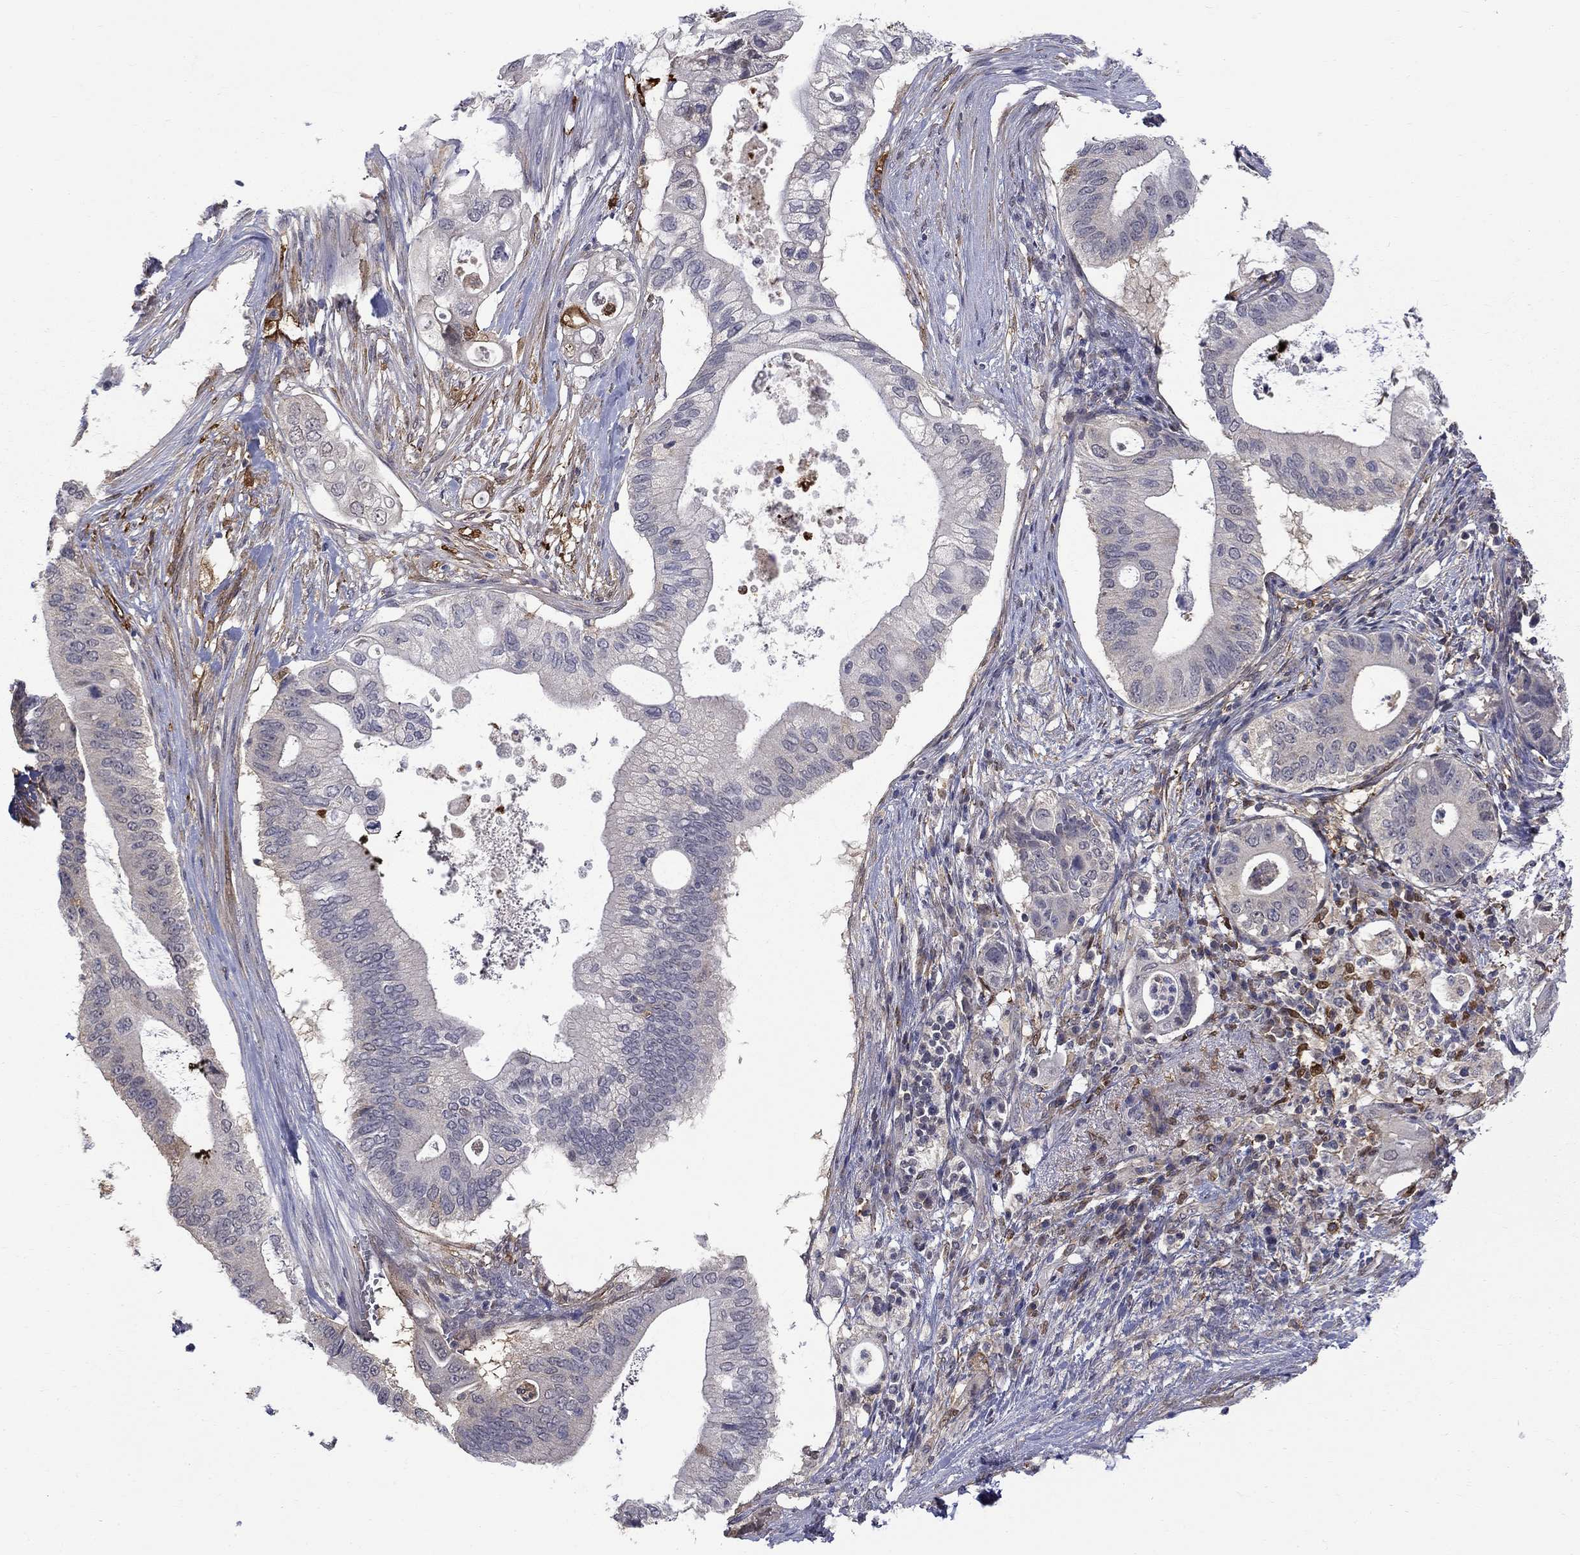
{"staining": {"intensity": "weak", "quantity": "<25%", "location": "cytoplasmic/membranous"}, "tissue": "pancreatic cancer", "cell_type": "Tumor cells", "image_type": "cancer", "snomed": [{"axis": "morphology", "description": "Adenocarcinoma, NOS"}, {"axis": "topography", "description": "Pancreas"}], "caption": "Immunohistochemical staining of human pancreatic adenocarcinoma reveals no significant staining in tumor cells. The staining is performed using DAB (3,3'-diaminobenzidine) brown chromogen with nuclei counter-stained in using hematoxylin.", "gene": "PCBP3", "patient": {"sex": "female", "age": 72}}